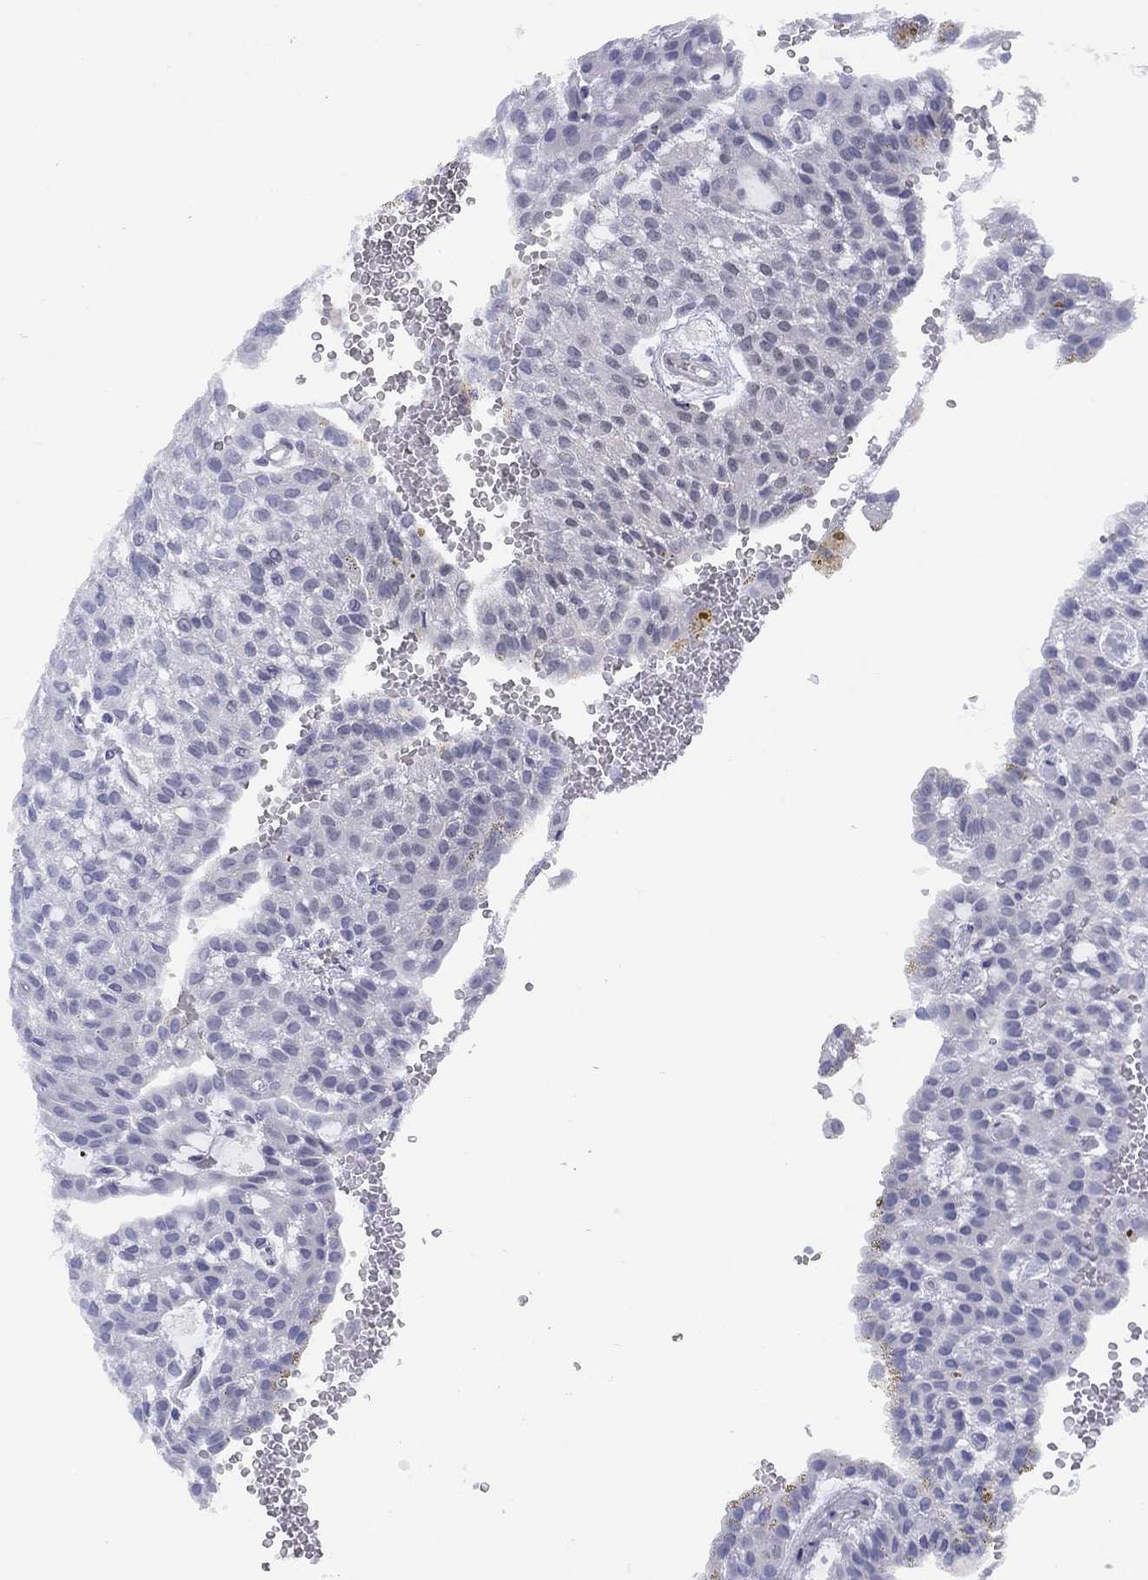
{"staining": {"intensity": "negative", "quantity": "none", "location": "none"}, "tissue": "renal cancer", "cell_type": "Tumor cells", "image_type": "cancer", "snomed": [{"axis": "morphology", "description": "Adenocarcinoma, NOS"}, {"axis": "topography", "description": "Kidney"}], "caption": "IHC histopathology image of adenocarcinoma (renal) stained for a protein (brown), which displays no positivity in tumor cells.", "gene": "TIGD4", "patient": {"sex": "male", "age": 63}}